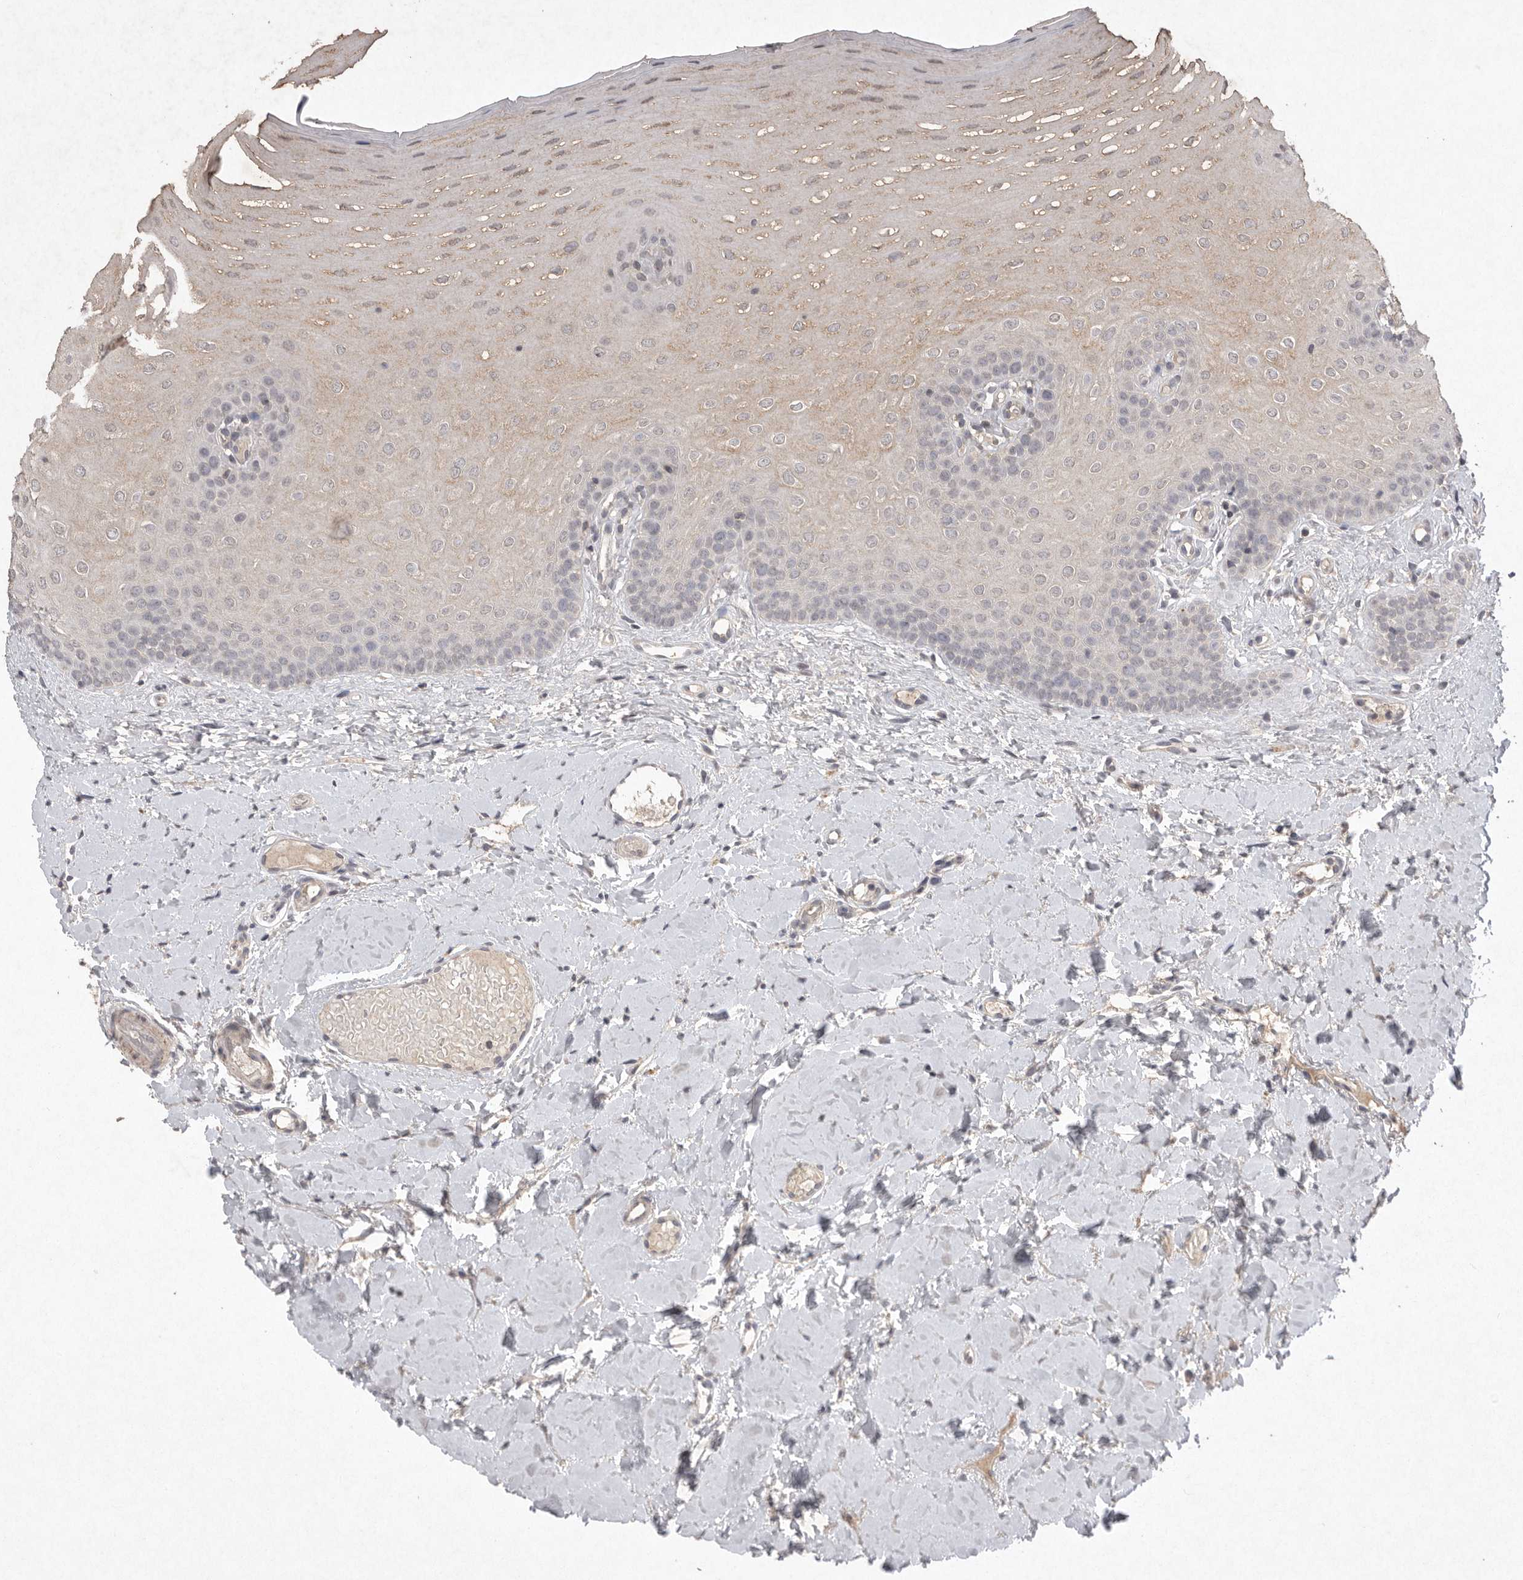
{"staining": {"intensity": "weak", "quantity": ">75%", "location": "cytoplasmic/membranous"}, "tissue": "oral mucosa", "cell_type": "Squamous epithelial cells", "image_type": "normal", "snomed": [{"axis": "morphology", "description": "Normal tissue, NOS"}, {"axis": "topography", "description": "Oral tissue"}], "caption": "A micrograph of oral mucosa stained for a protein shows weak cytoplasmic/membranous brown staining in squamous epithelial cells.", "gene": "APLNR", "patient": {"sex": "female", "age": 39}}